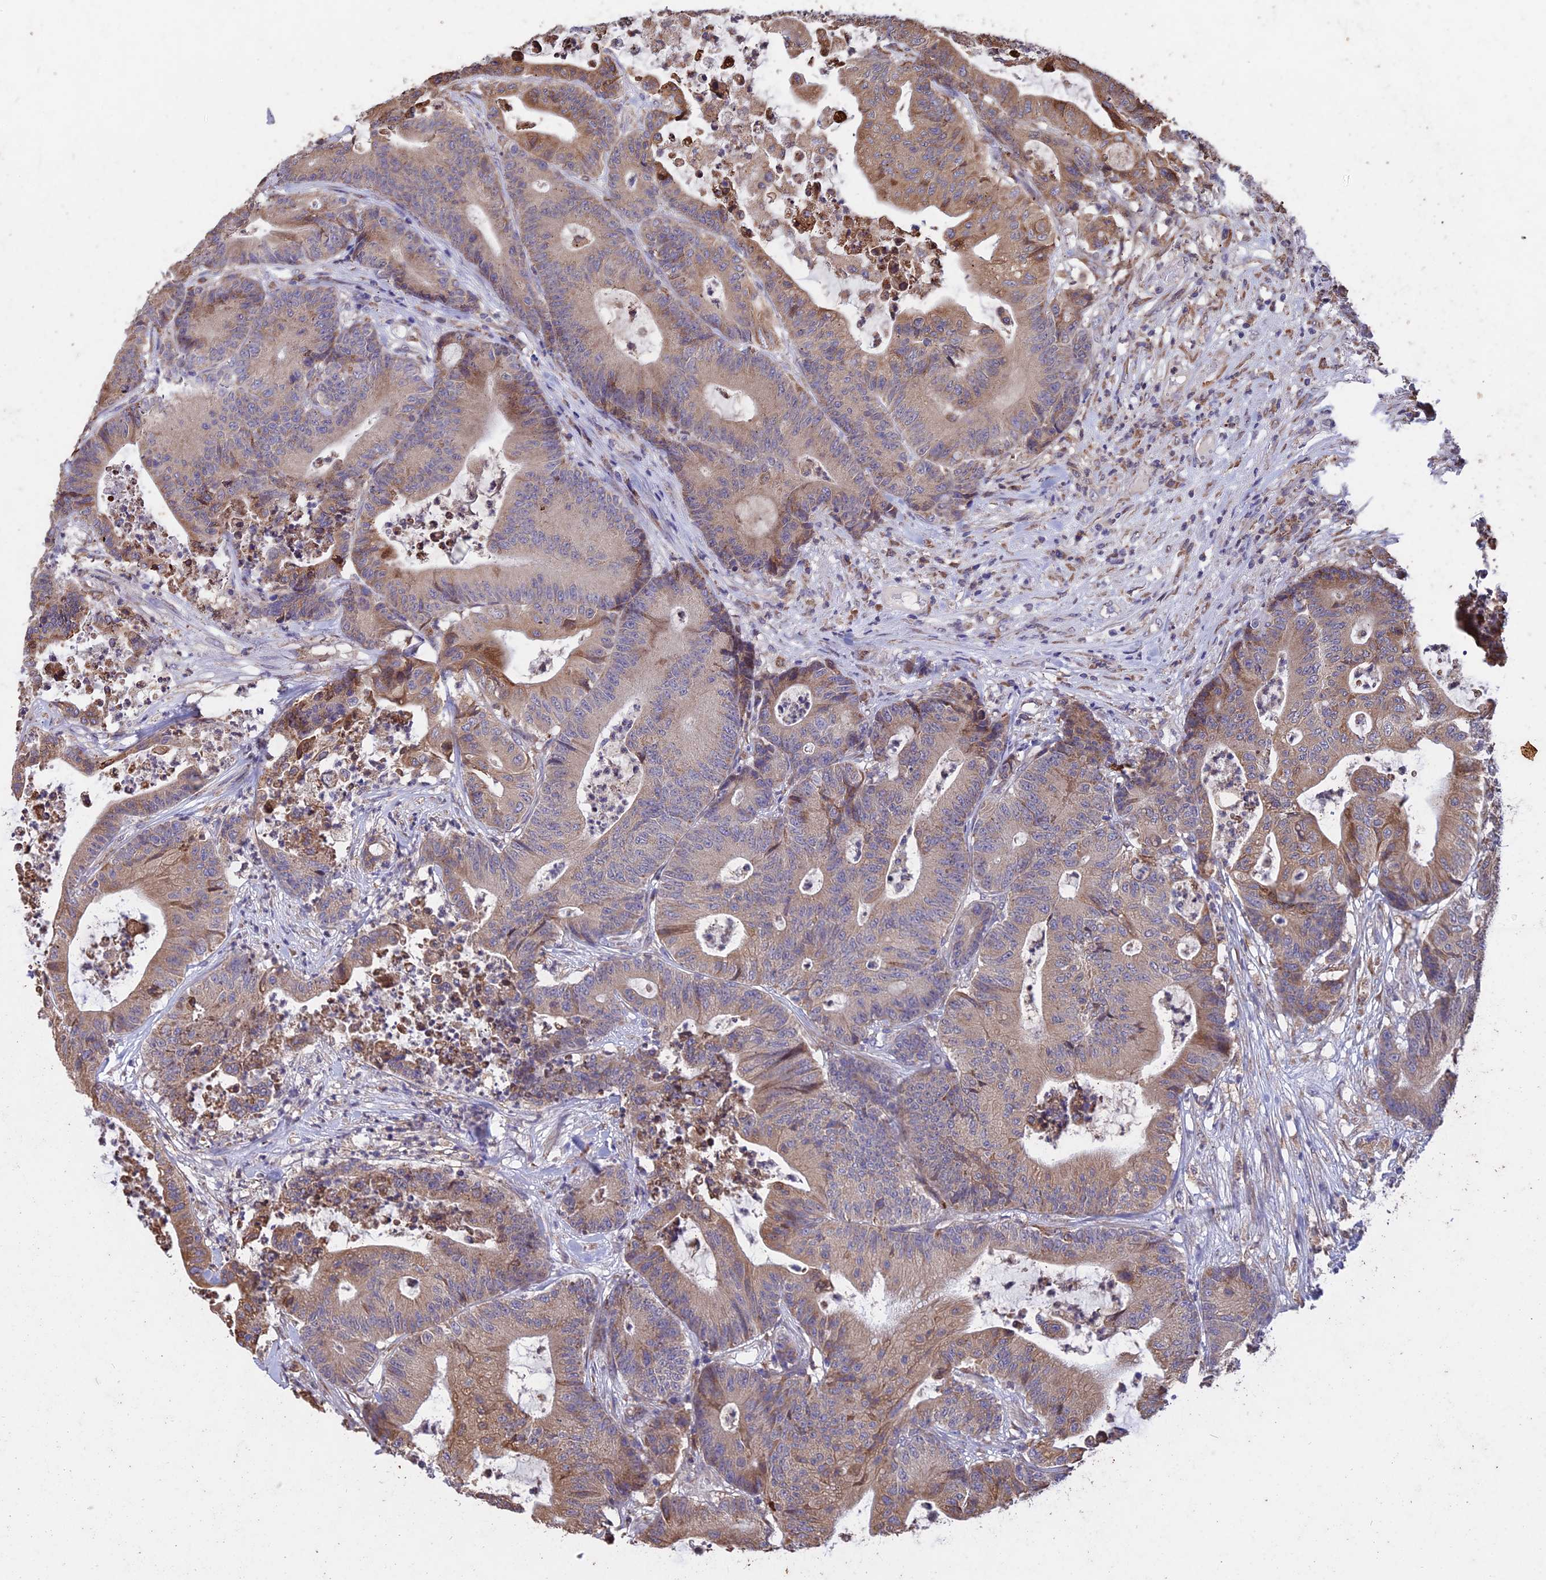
{"staining": {"intensity": "weak", "quantity": "25%-75%", "location": "cytoplasmic/membranous"}, "tissue": "colorectal cancer", "cell_type": "Tumor cells", "image_type": "cancer", "snomed": [{"axis": "morphology", "description": "Adenocarcinoma, NOS"}, {"axis": "topography", "description": "Colon"}], "caption": "An image showing weak cytoplasmic/membranous expression in about 25%-75% of tumor cells in colorectal cancer, as visualized by brown immunohistochemical staining.", "gene": "DMRTA2", "patient": {"sex": "female", "age": 84}}